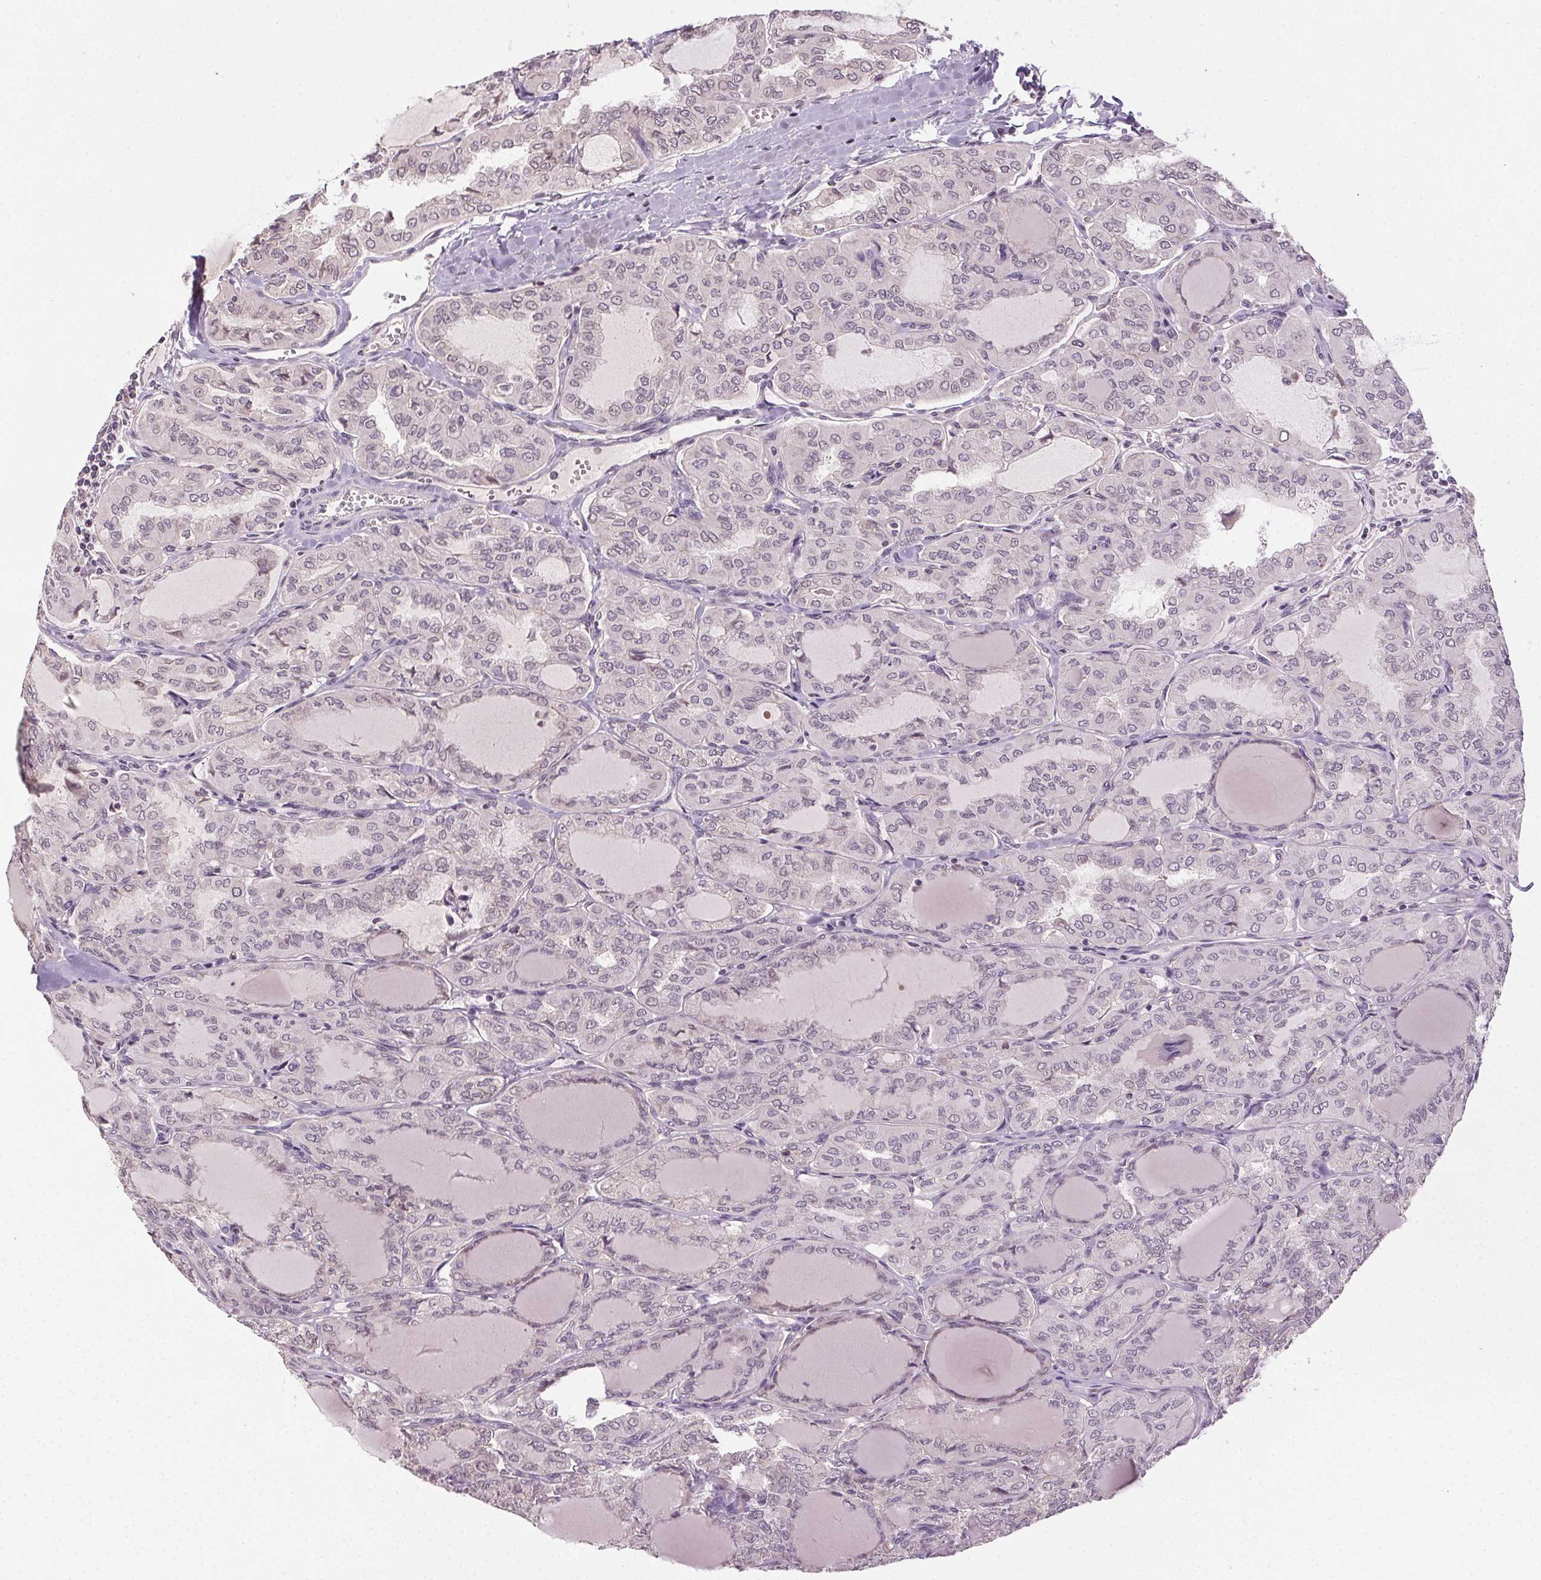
{"staining": {"intensity": "negative", "quantity": "none", "location": "none"}, "tissue": "thyroid cancer", "cell_type": "Tumor cells", "image_type": "cancer", "snomed": [{"axis": "morphology", "description": "Papillary adenocarcinoma, NOS"}, {"axis": "topography", "description": "Thyroid gland"}], "caption": "Immunohistochemical staining of thyroid cancer (papillary adenocarcinoma) reveals no significant staining in tumor cells. Nuclei are stained in blue.", "gene": "ATP1B3", "patient": {"sex": "male", "age": 20}}